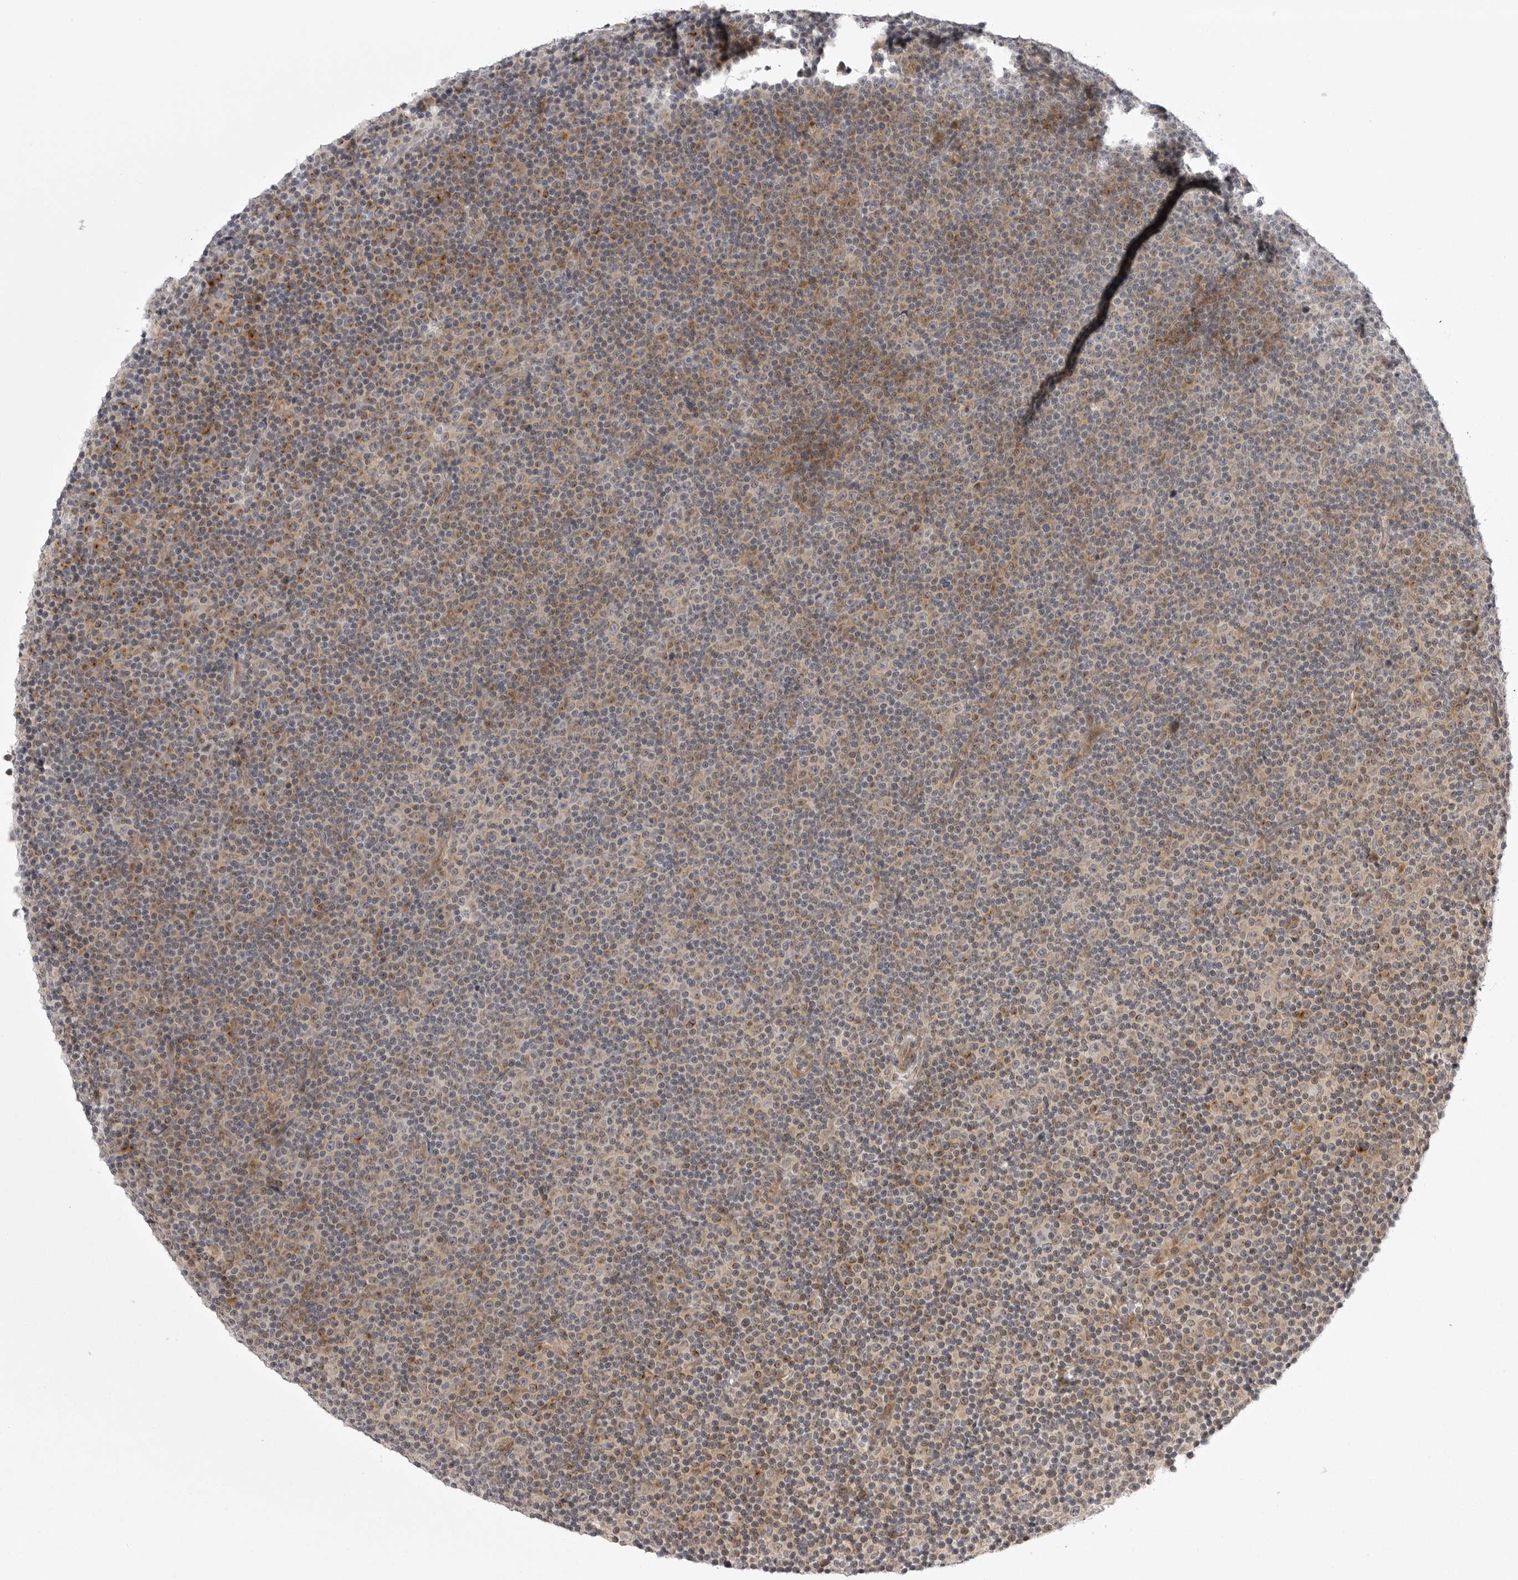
{"staining": {"intensity": "moderate", "quantity": "<25%", "location": "cytoplasmic/membranous"}, "tissue": "lymphoma", "cell_type": "Tumor cells", "image_type": "cancer", "snomed": [{"axis": "morphology", "description": "Malignant lymphoma, non-Hodgkin's type, Low grade"}, {"axis": "topography", "description": "Lymph node"}], "caption": "Immunohistochemical staining of low-grade malignant lymphoma, non-Hodgkin's type exhibits moderate cytoplasmic/membranous protein positivity in about <25% of tumor cells.", "gene": "CD300LD", "patient": {"sex": "female", "age": 67}}